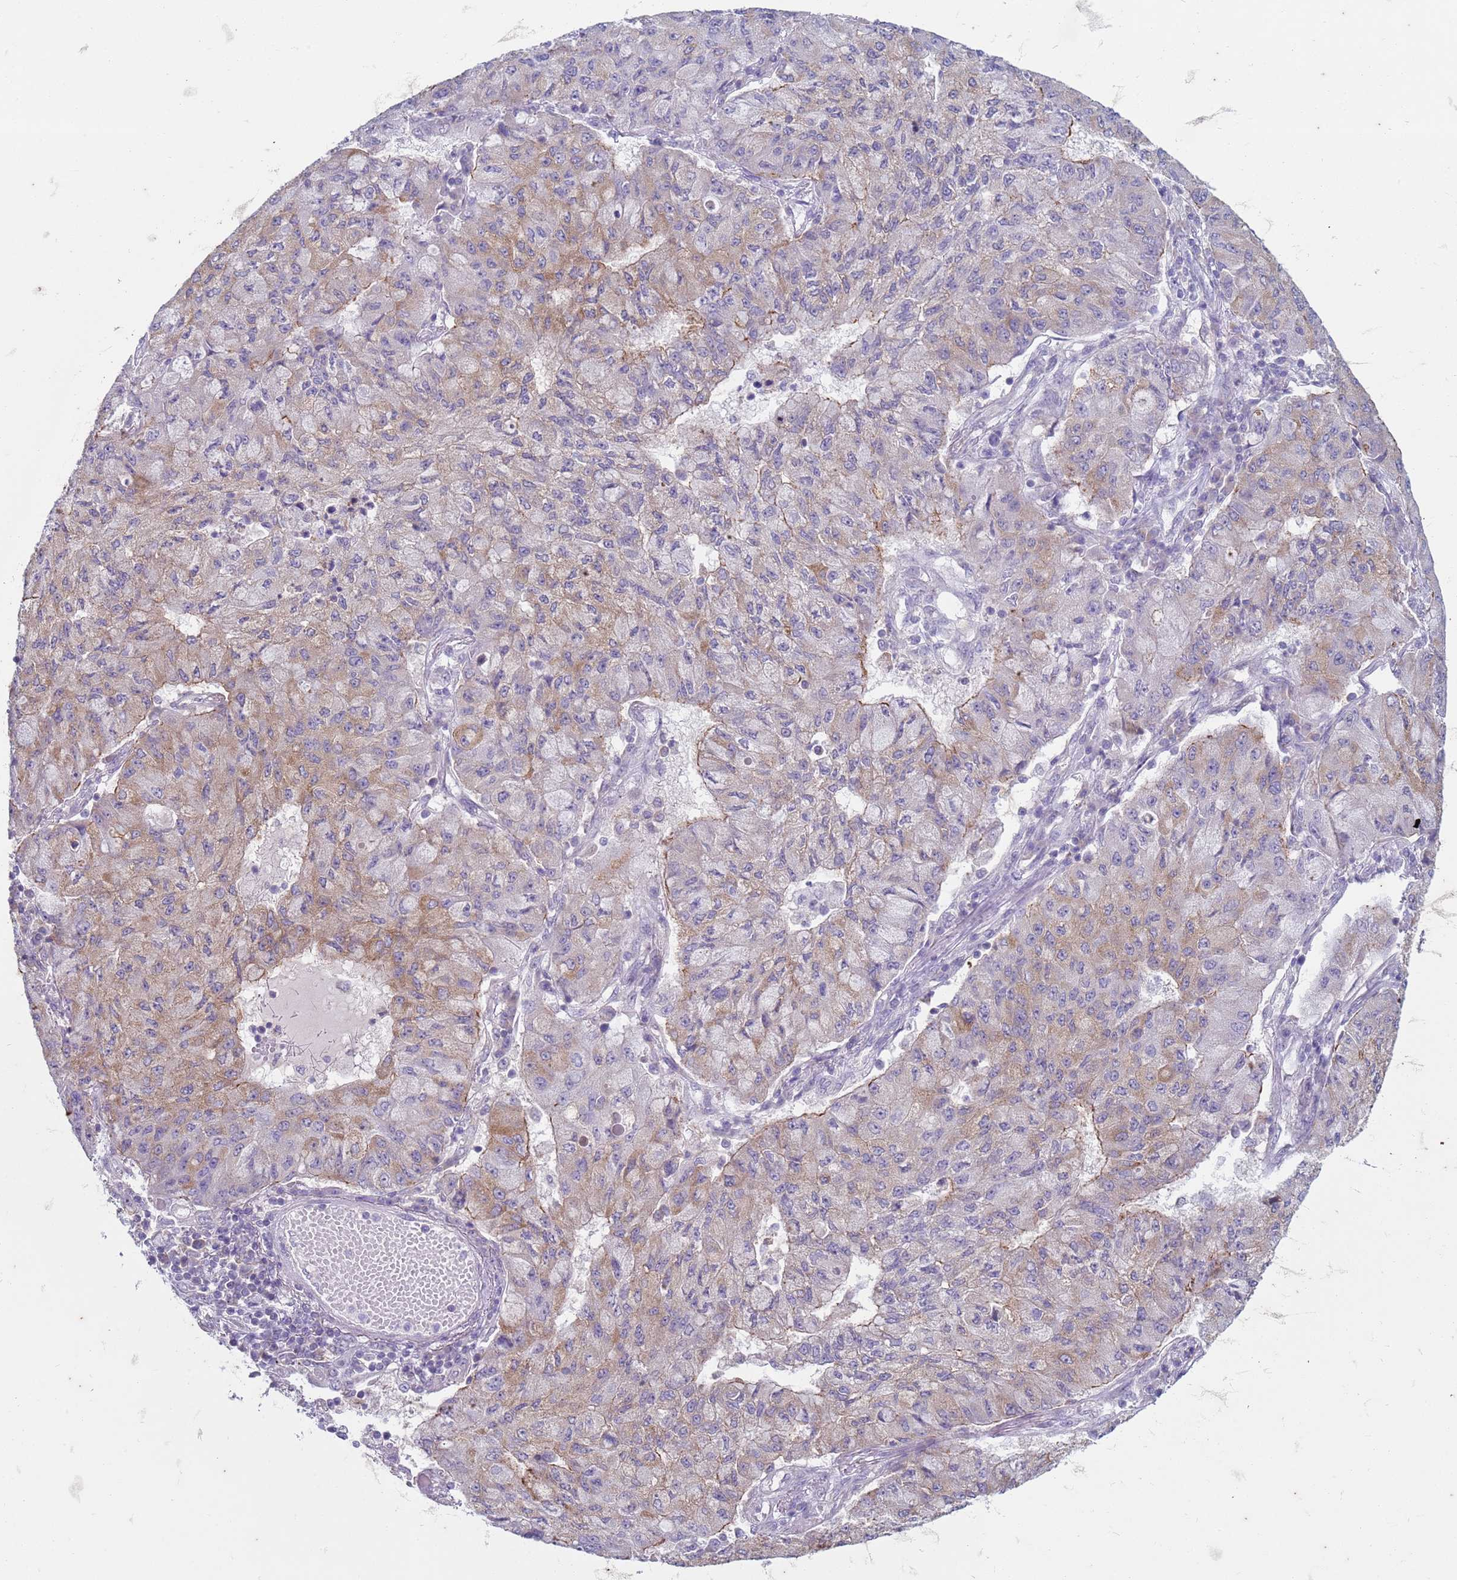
{"staining": {"intensity": "weak", "quantity": "<25%", "location": "cytoplasmic/membranous"}, "tissue": "lung cancer", "cell_type": "Tumor cells", "image_type": "cancer", "snomed": [{"axis": "morphology", "description": "Squamous cell carcinoma, NOS"}, {"axis": "topography", "description": "Lung"}], "caption": "High power microscopy micrograph of an immunohistochemistry (IHC) histopathology image of squamous cell carcinoma (lung), revealing no significant expression in tumor cells.", "gene": "SUCO", "patient": {"sex": "male", "age": 74}}